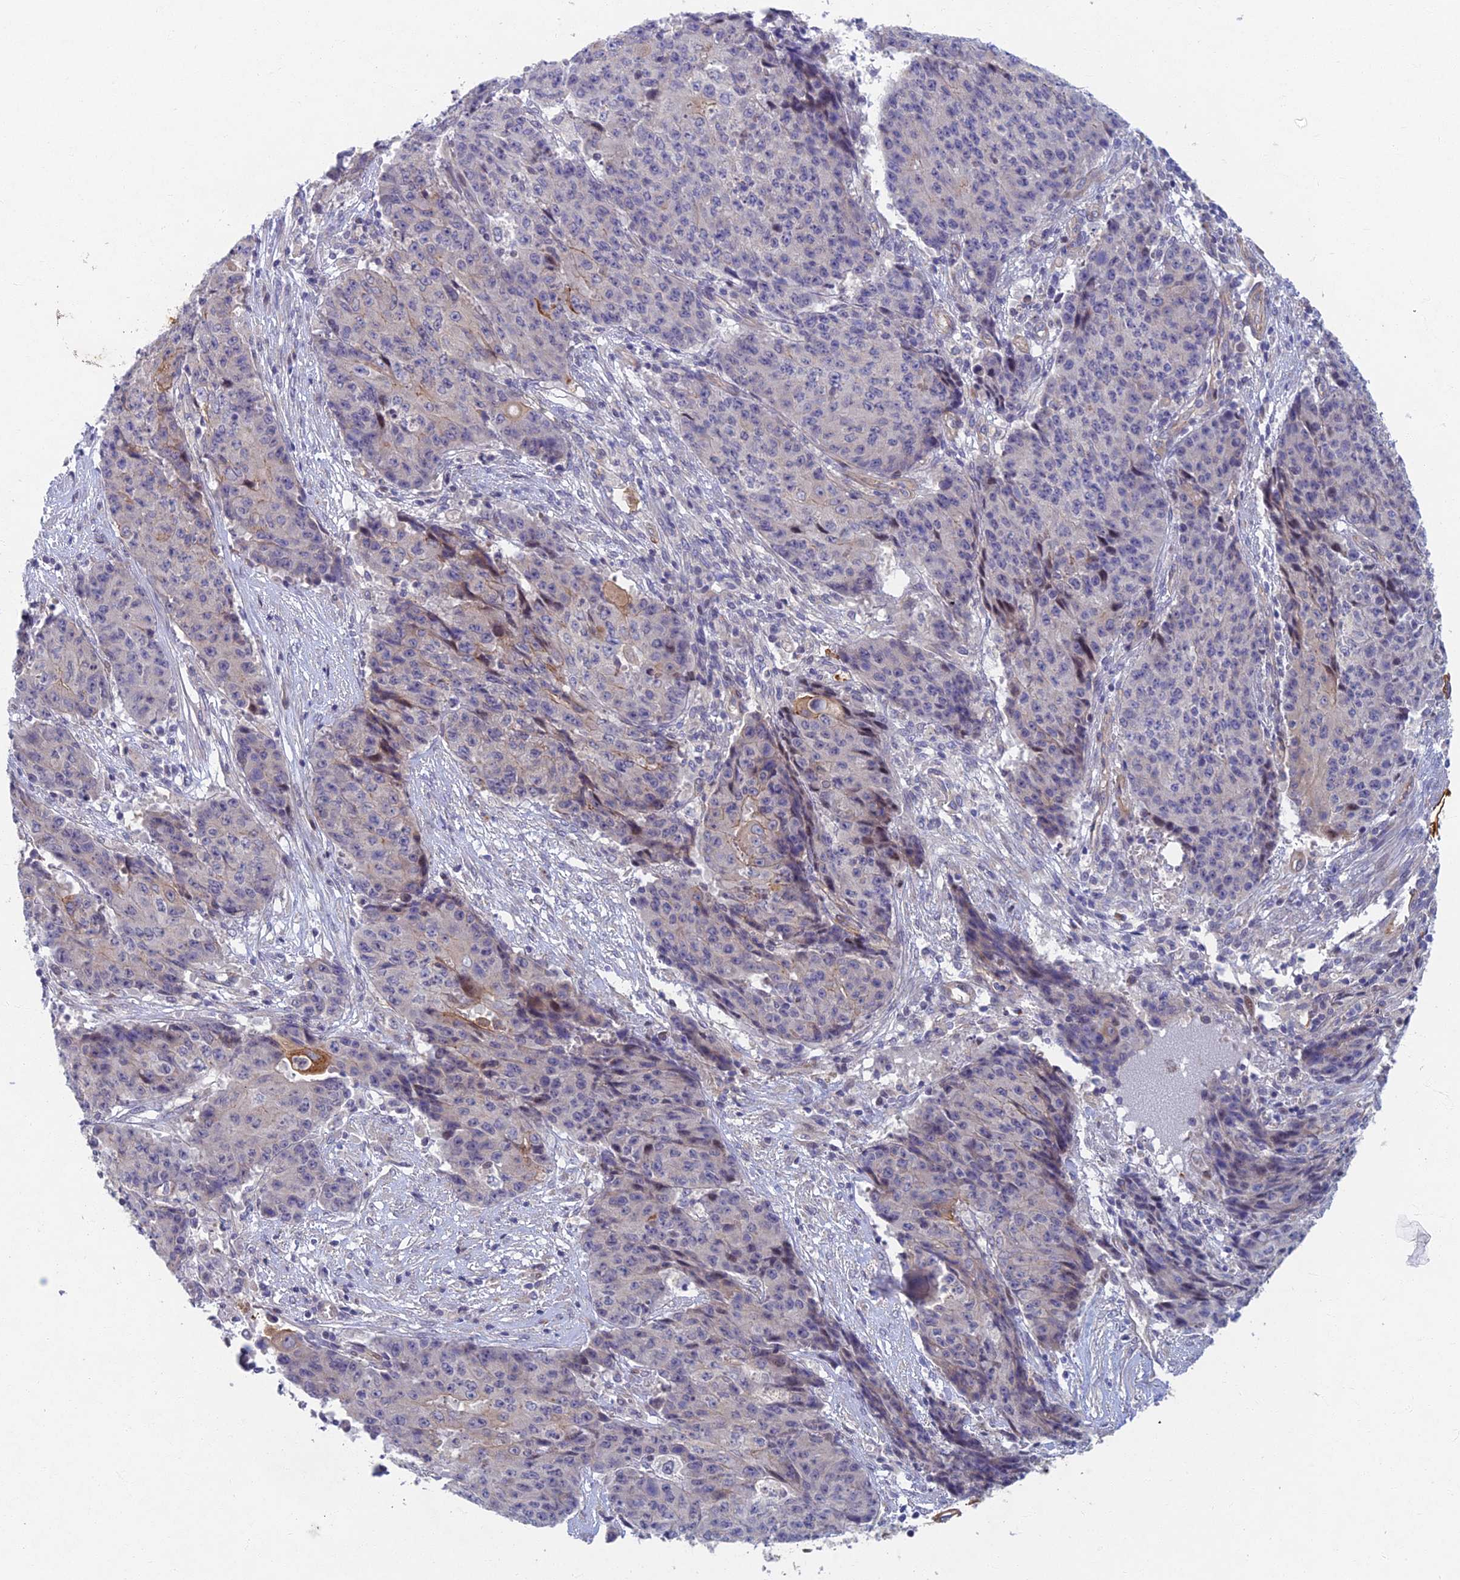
{"staining": {"intensity": "moderate", "quantity": "<25%", "location": "cytoplasmic/membranous"}, "tissue": "ovarian cancer", "cell_type": "Tumor cells", "image_type": "cancer", "snomed": [{"axis": "morphology", "description": "Carcinoma, endometroid"}, {"axis": "topography", "description": "Ovary"}], "caption": "The histopathology image demonstrates staining of ovarian cancer, revealing moderate cytoplasmic/membranous protein staining (brown color) within tumor cells.", "gene": "RHBDL2", "patient": {"sex": "female", "age": 42}}